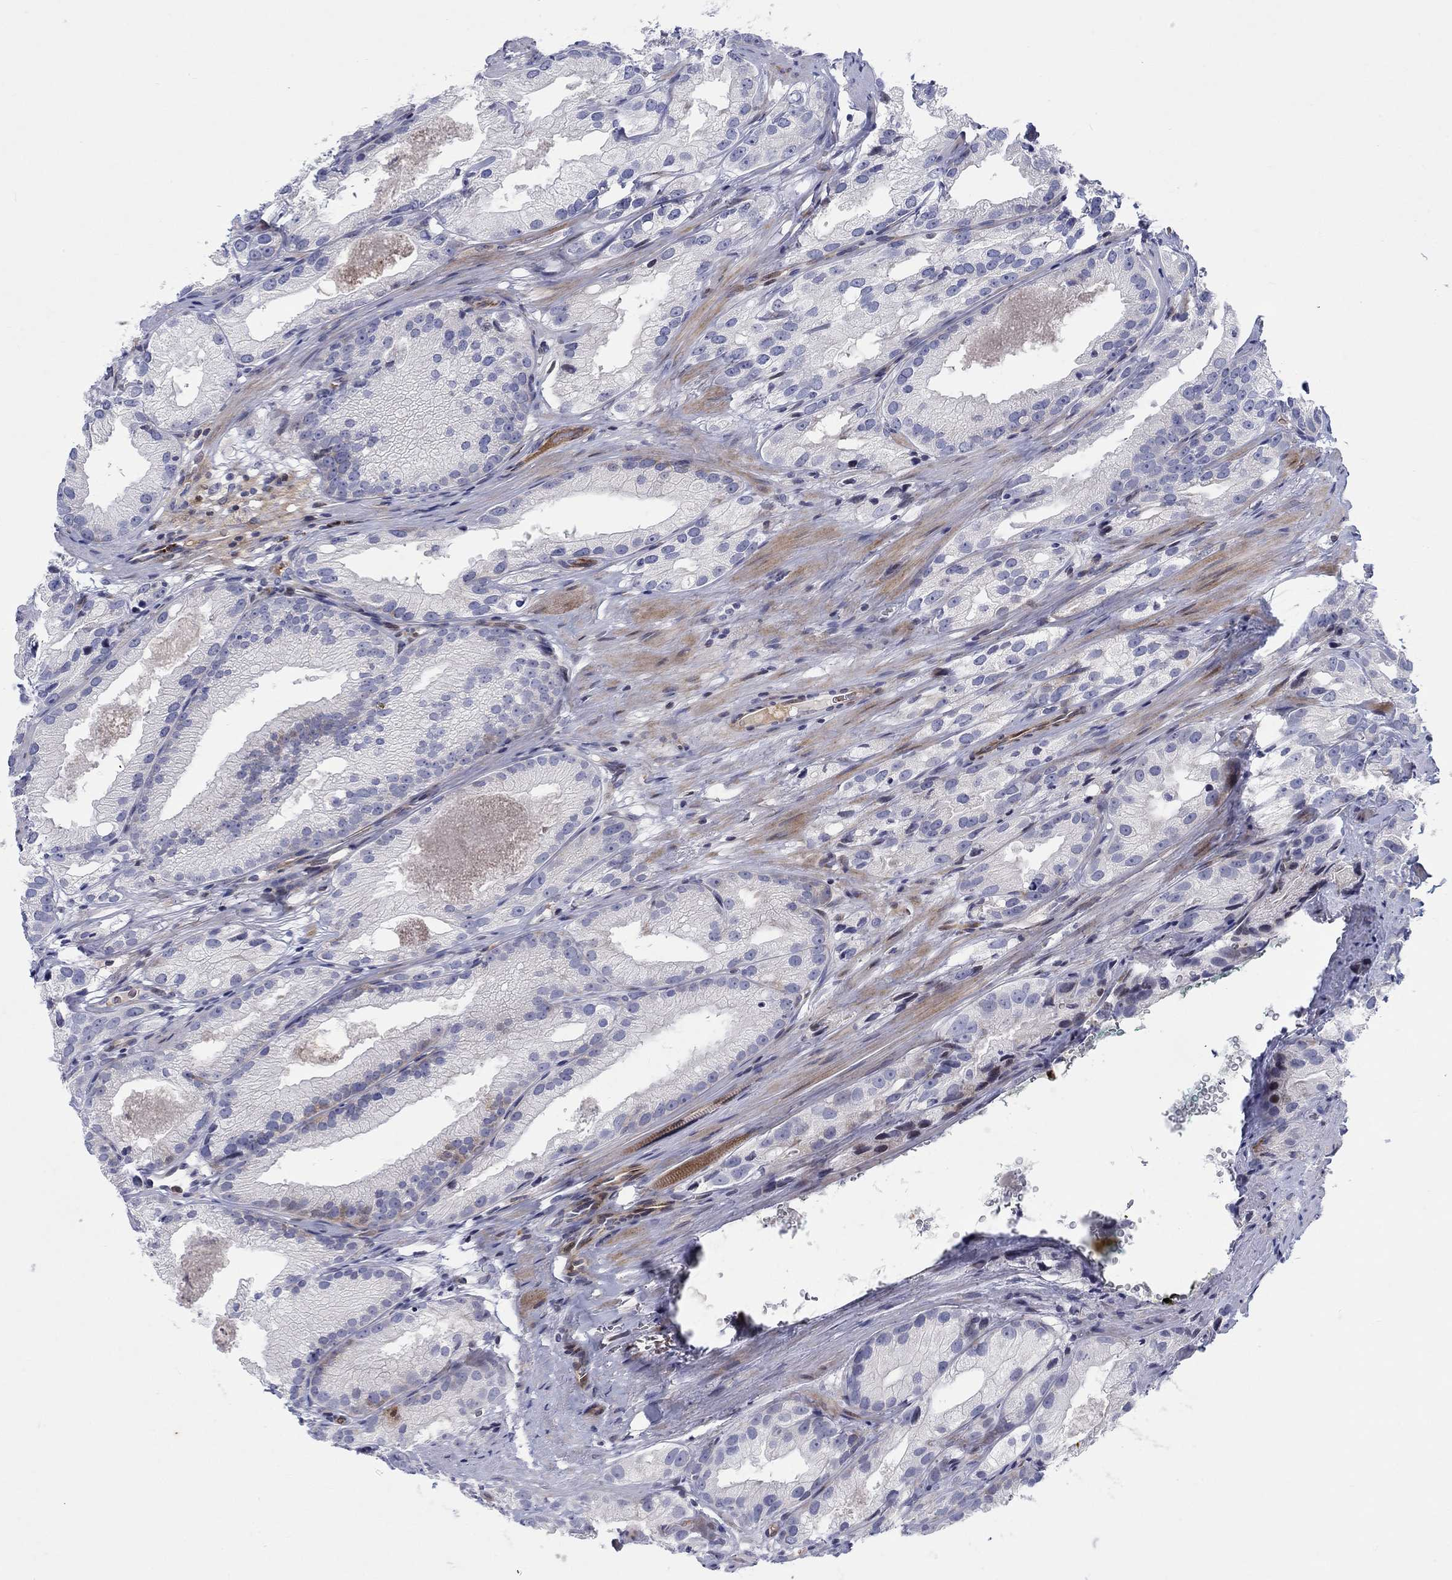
{"staining": {"intensity": "negative", "quantity": "none", "location": "none"}, "tissue": "prostate cancer", "cell_type": "Tumor cells", "image_type": "cancer", "snomed": [{"axis": "morphology", "description": "Adenocarcinoma, High grade"}, {"axis": "topography", "description": "Prostate and seminal vesicle, NOS"}], "caption": "DAB immunohistochemical staining of prostate adenocarcinoma (high-grade) reveals no significant staining in tumor cells. (Brightfield microscopy of DAB immunohistochemistry (IHC) at high magnification).", "gene": "ARHGAP36", "patient": {"sex": "male", "age": 62}}